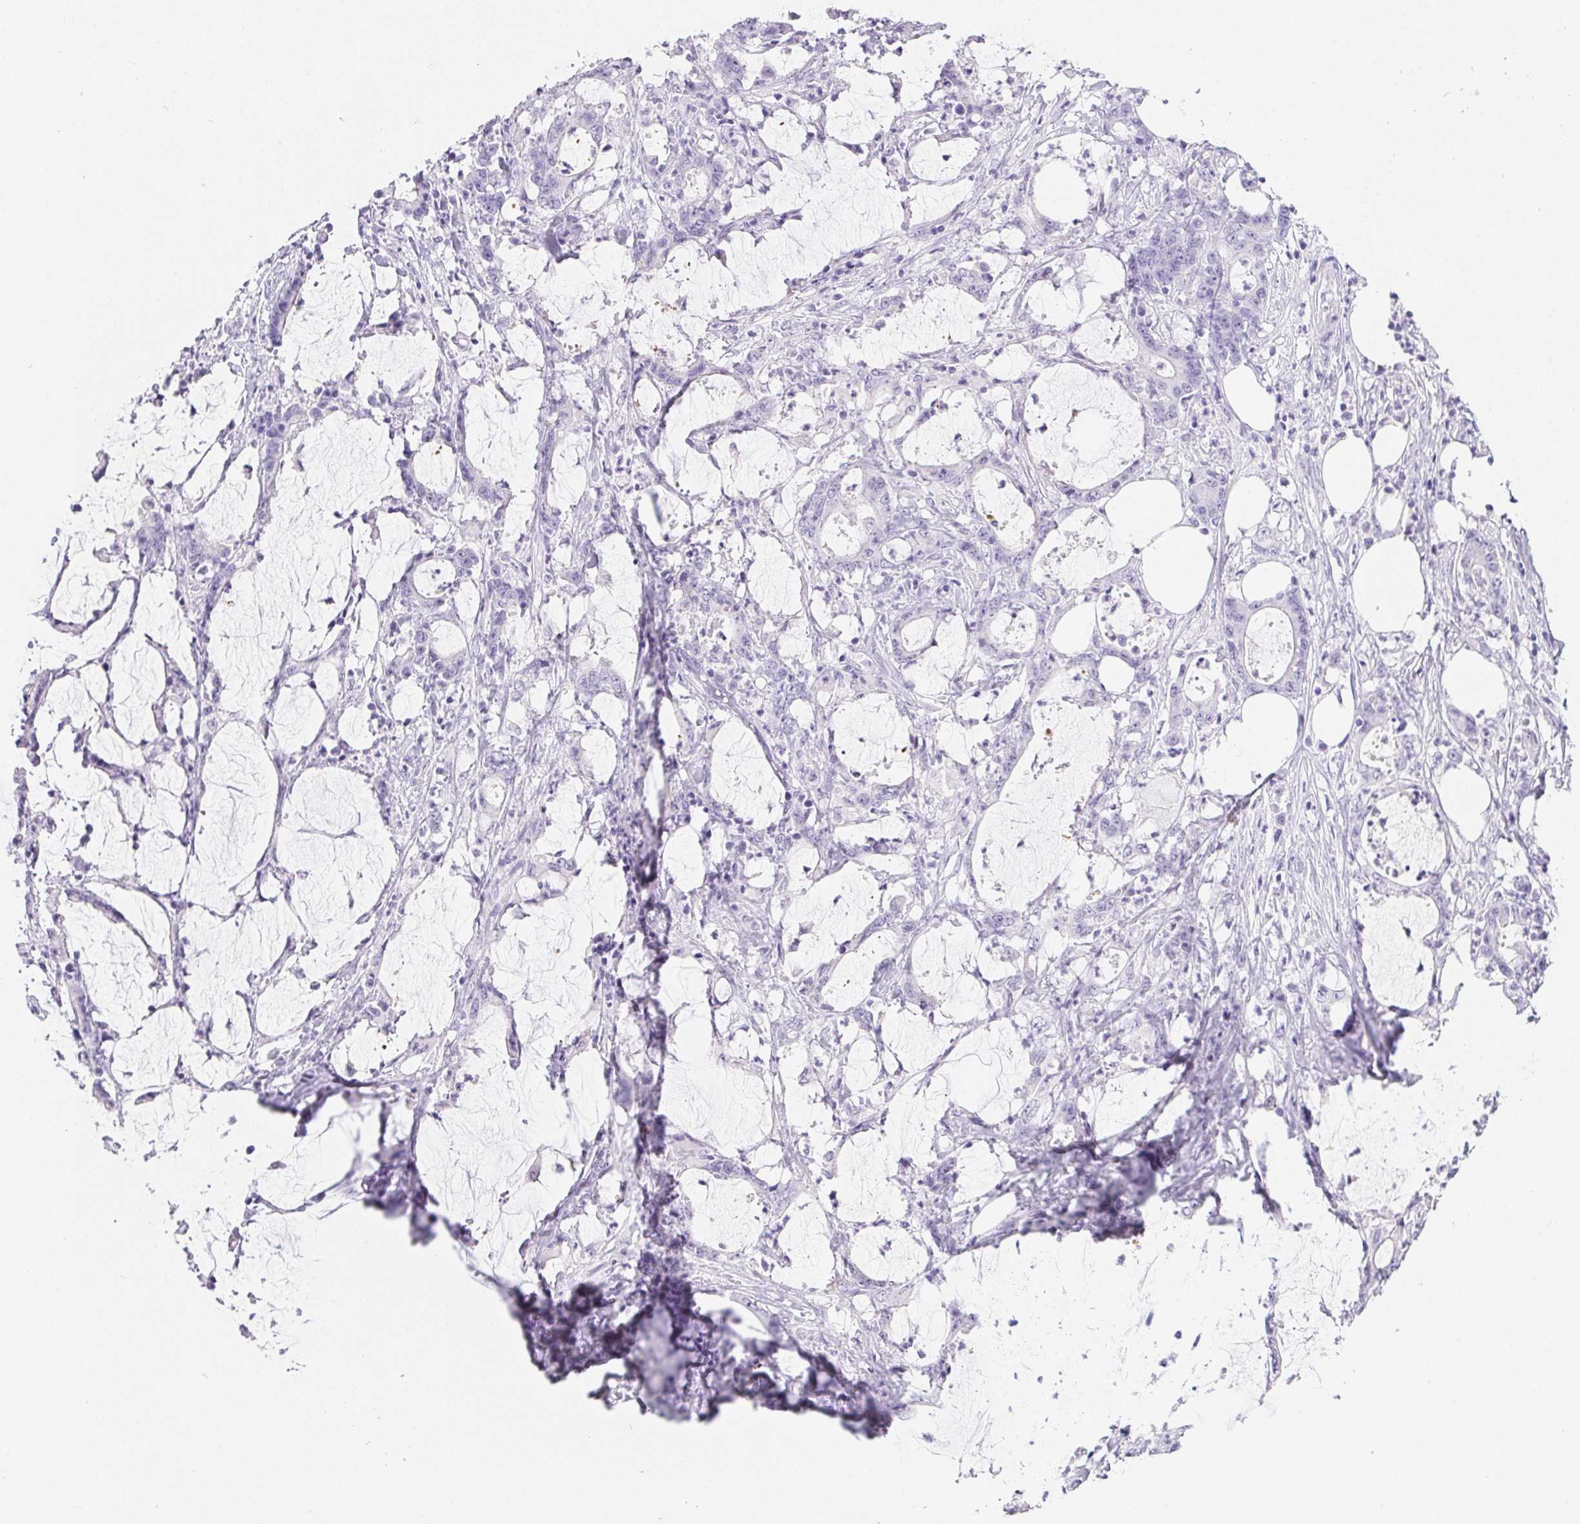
{"staining": {"intensity": "negative", "quantity": "none", "location": "none"}, "tissue": "stomach cancer", "cell_type": "Tumor cells", "image_type": "cancer", "snomed": [{"axis": "morphology", "description": "Adenocarcinoma, NOS"}, {"axis": "topography", "description": "Stomach, upper"}], "caption": "Immunohistochemistry histopathology image of neoplastic tissue: human adenocarcinoma (stomach) stained with DAB (3,3'-diaminobenzidine) exhibits no significant protein expression in tumor cells. (DAB immunohistochemistry with hematoxylin counter stain).", "gene": "PNLIP", "patient": {"sex": "male", "age": 68}}